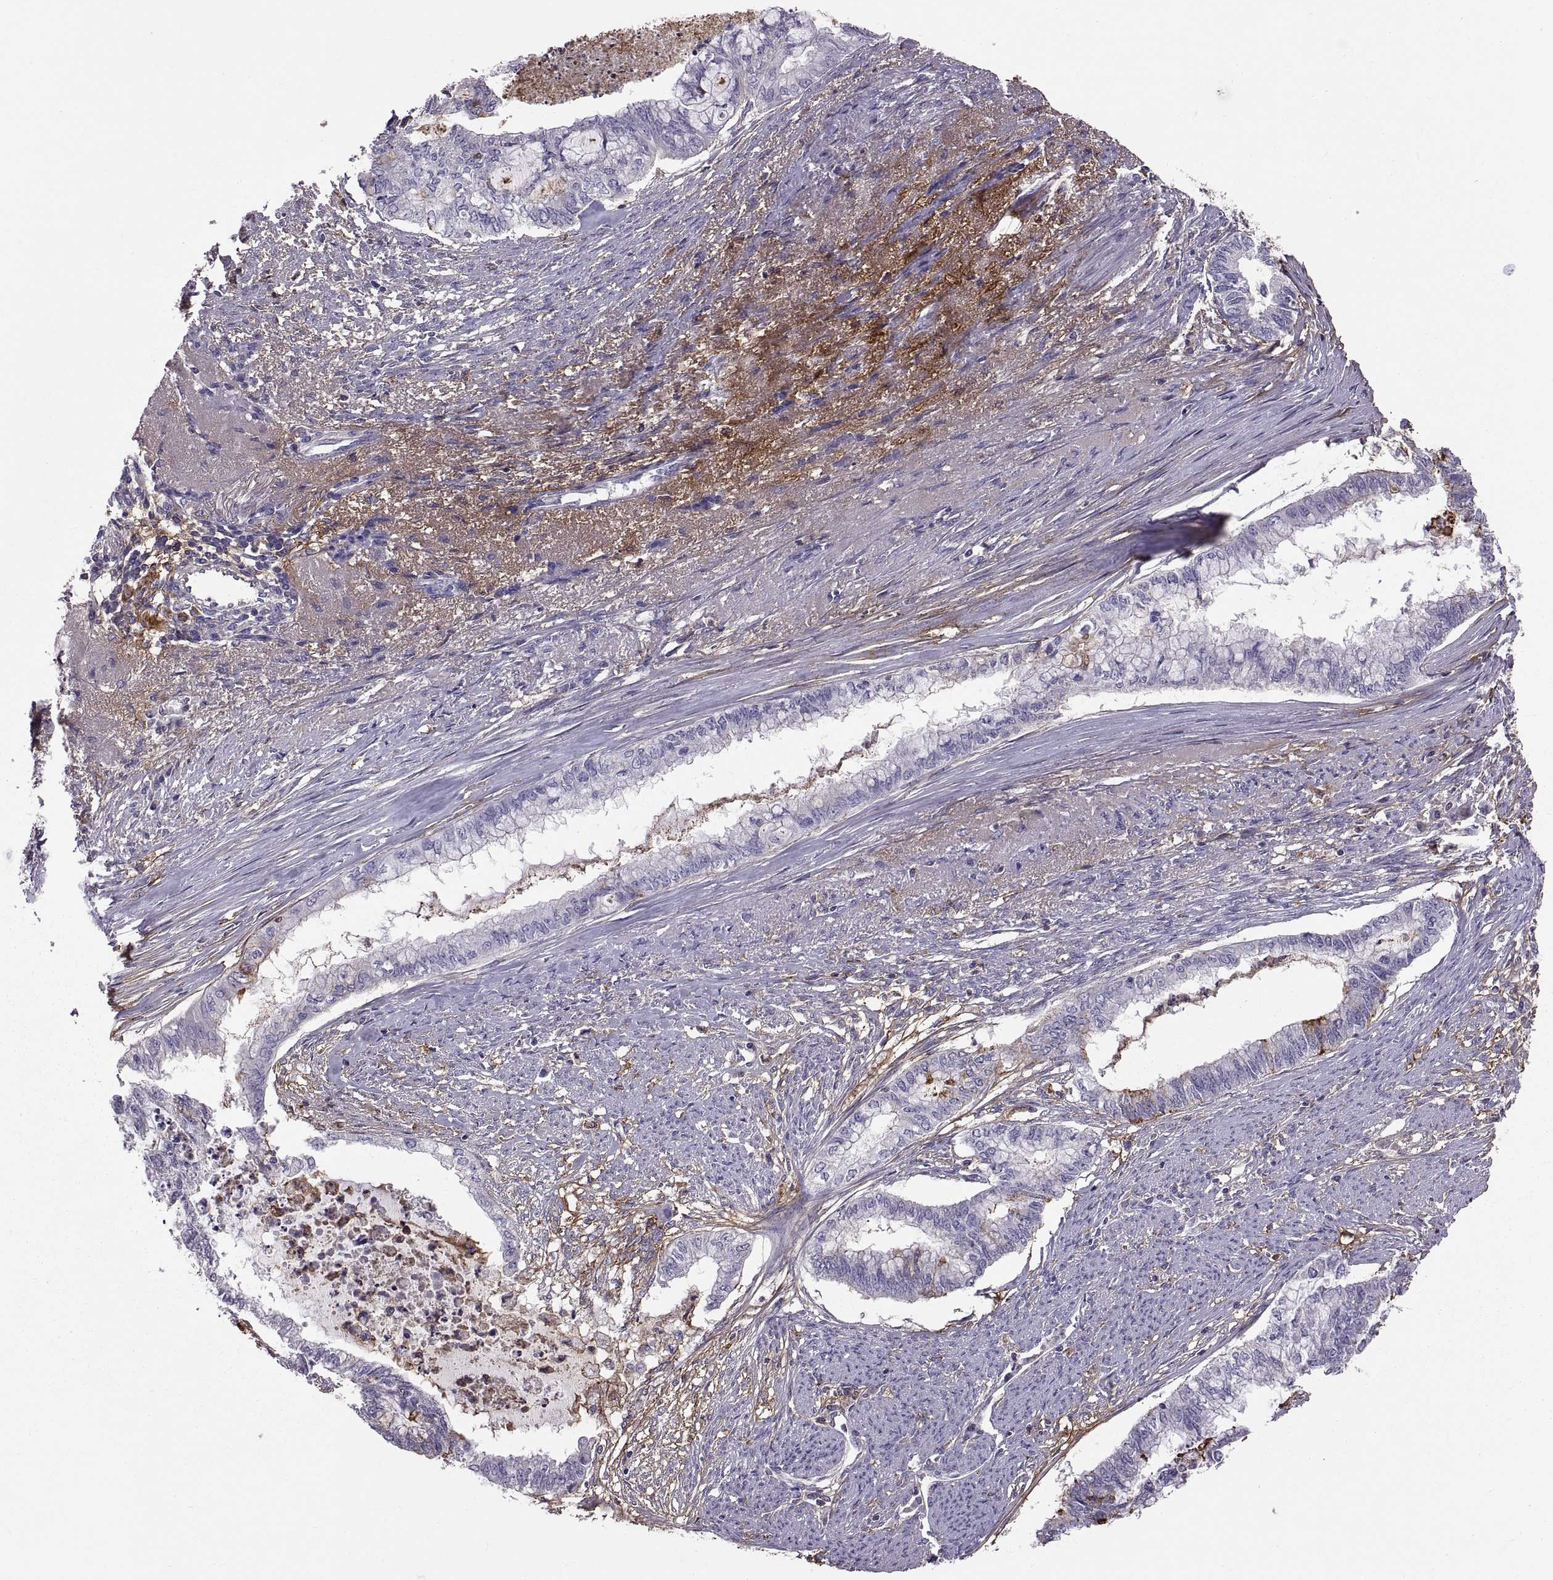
{"staining": {"intensity": "negative", "quantity": "none", "location": "none"}, "tissue": "endometrial cancer", "cell_type": "Tumor cells", "image_type": "cancer", "snomed": [{"axis": "morphology", "description": "Adenocarcinoma, NOS"}, {"axis": "topography", "description": "Endometrium"}], "caption": "DAB immunohistochemical staining of human endometrial cancer (adenocarcinoma) reveals no significant positivity in tumor cells.", "gene": "EMILIN2", "patient": {"sex": "female", "age": 79}}